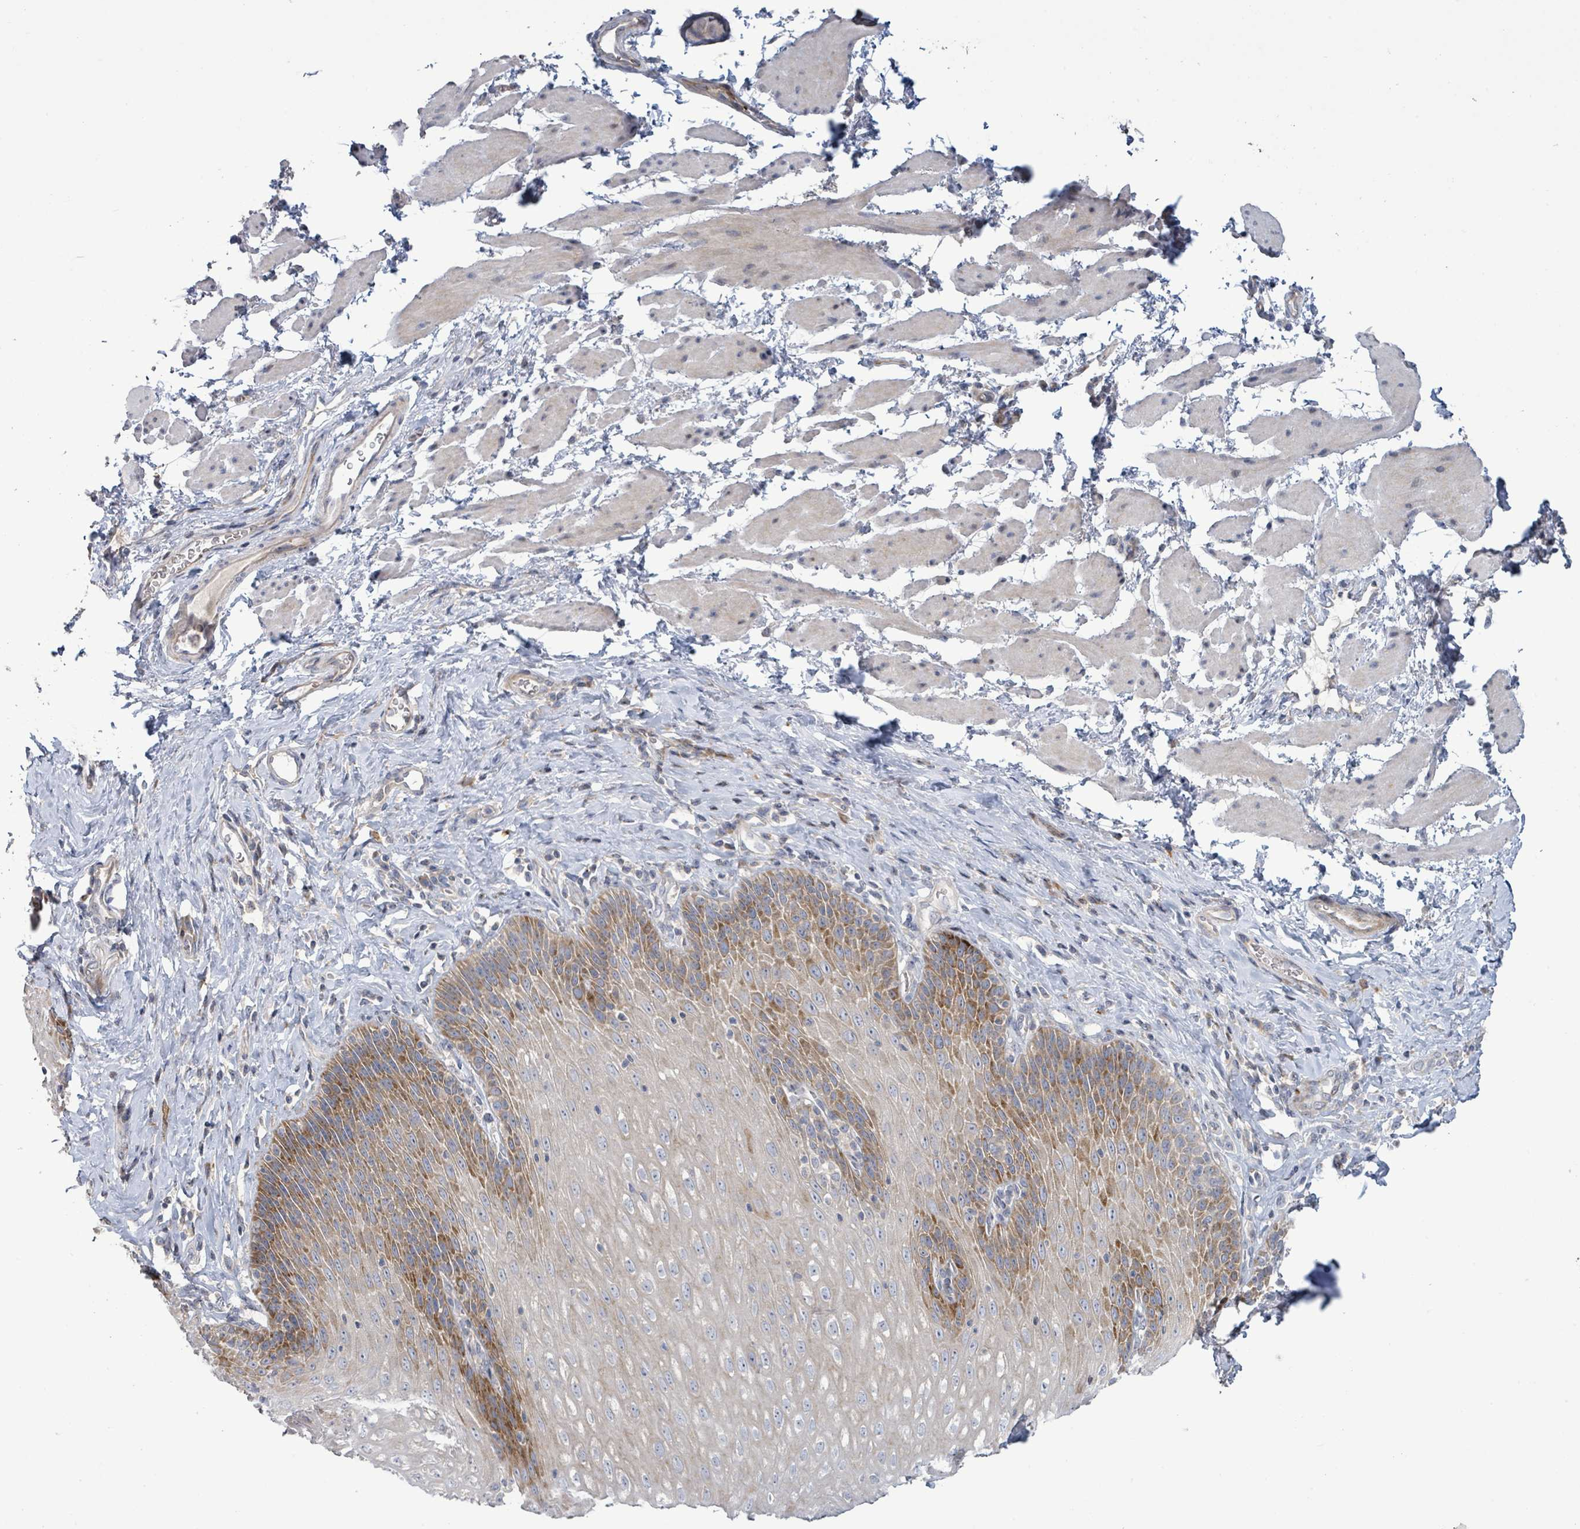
{"staining": {"intensity": "moderate", "quantity": "25%-75%", "location": "cytoplasmic/membranous"}, "tissue": "esophagus", "cell_type": "Squamous epithelial cells", "image_type": "normal", "snomed": [{"axis": "morphology", "description": "Normal tissue, NOS"}, {"axis": "topography", "description": "Esophagus"}], "caption": "A brown stain shows moderate cytoplasmic/membranous staining of a protein in squamous epithelial cells of normal esophagus. Ihc stains the protein in brown and the nuclei are stained blue.", "gene": "LILRA4", "patient": {"sex": "female", "age": 61}}